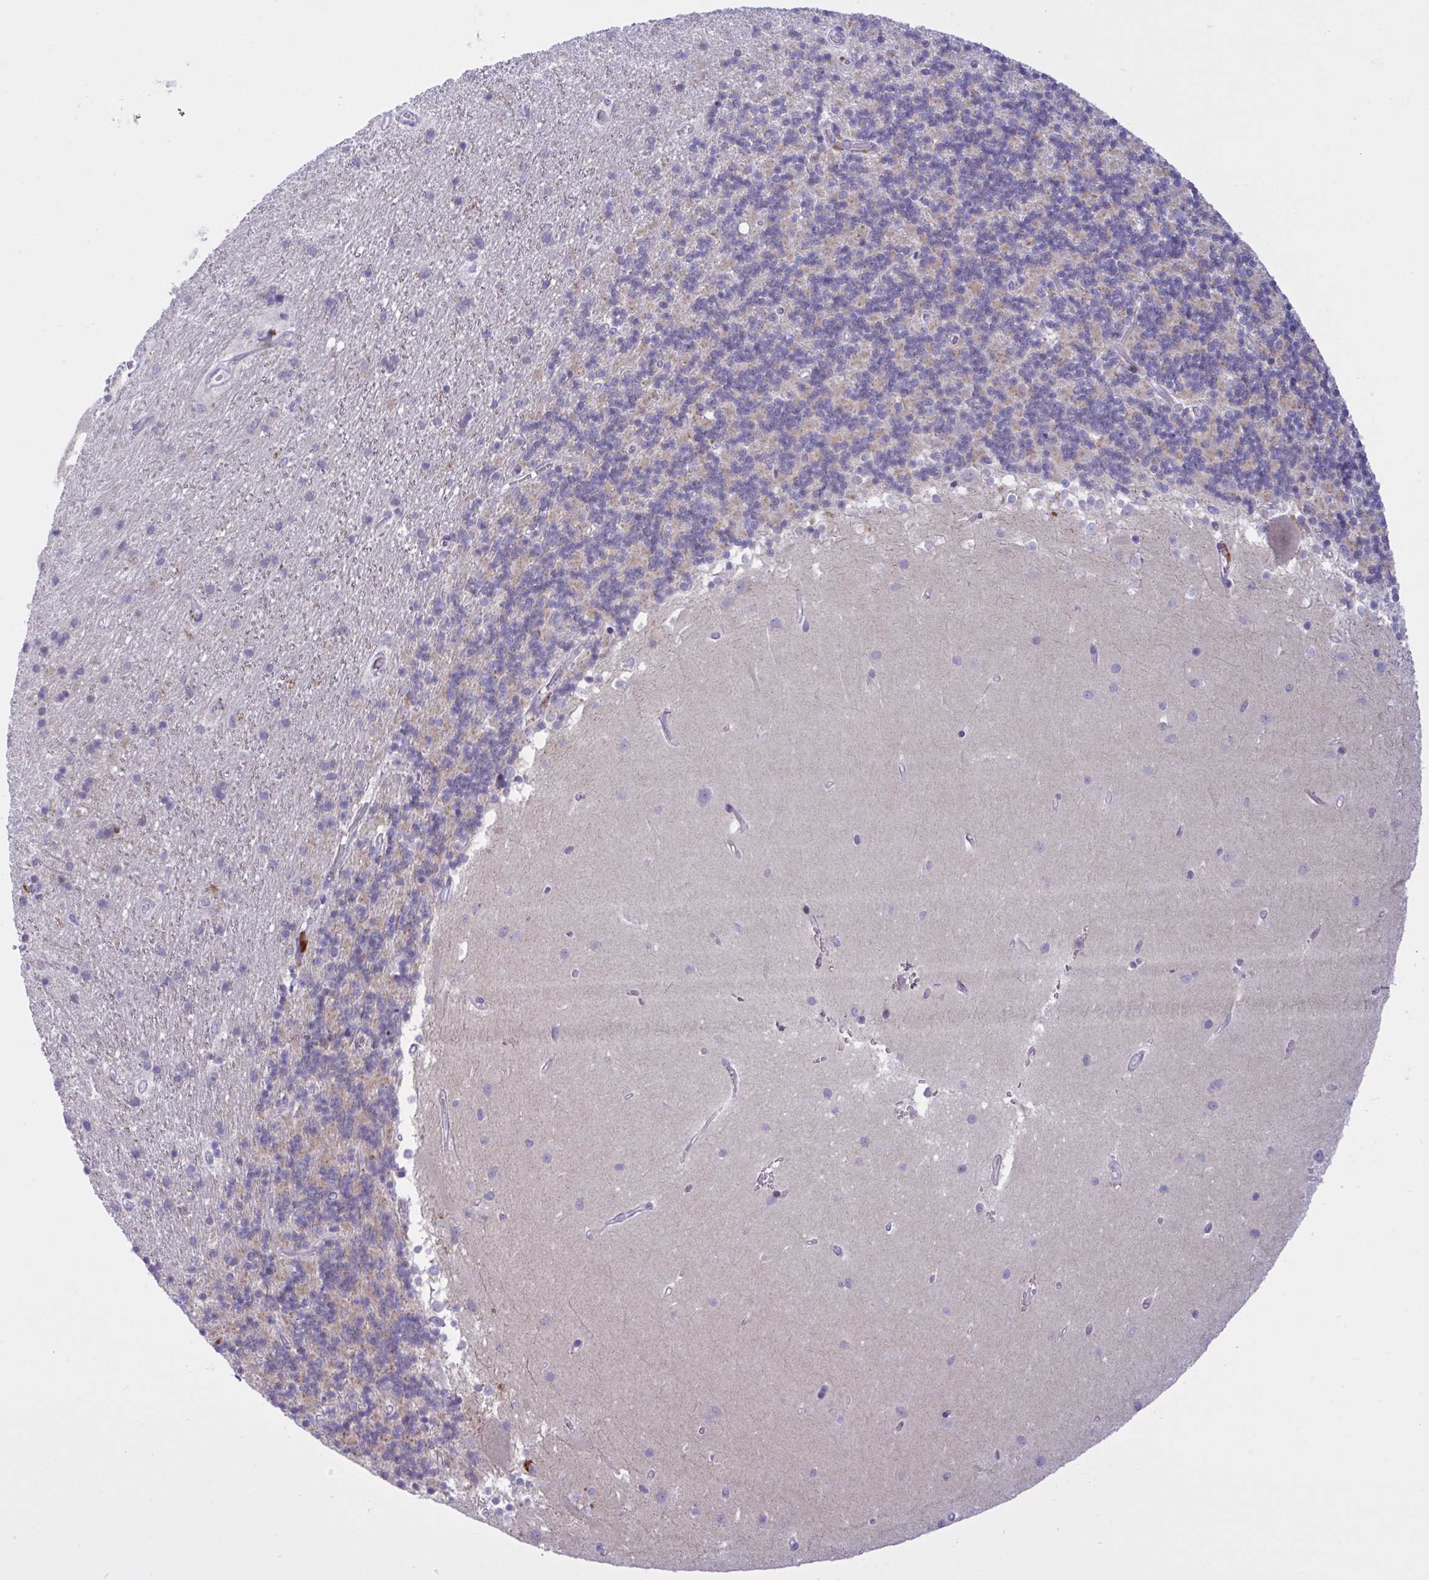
{"staining": {"intensity": "negative", "quantity": "none", "location": "none"}, "tissue": "cerebellum", "cell_type": "Cells in granular layer", "image_type": "normal", "snomed": [{"axis": "morphology", "description": "Normal tissue, NOS"}, {"axis": "topography", "description": "Cerebellum"}], "caption": "Immunohistochemistry photomicrograph of normal cerebellum: cerebellum stained with DAB reveals no significant protein positivity in cells in granular layer.", "gene": "VWC2", "patient": {"sex": "male", "age": 54}}